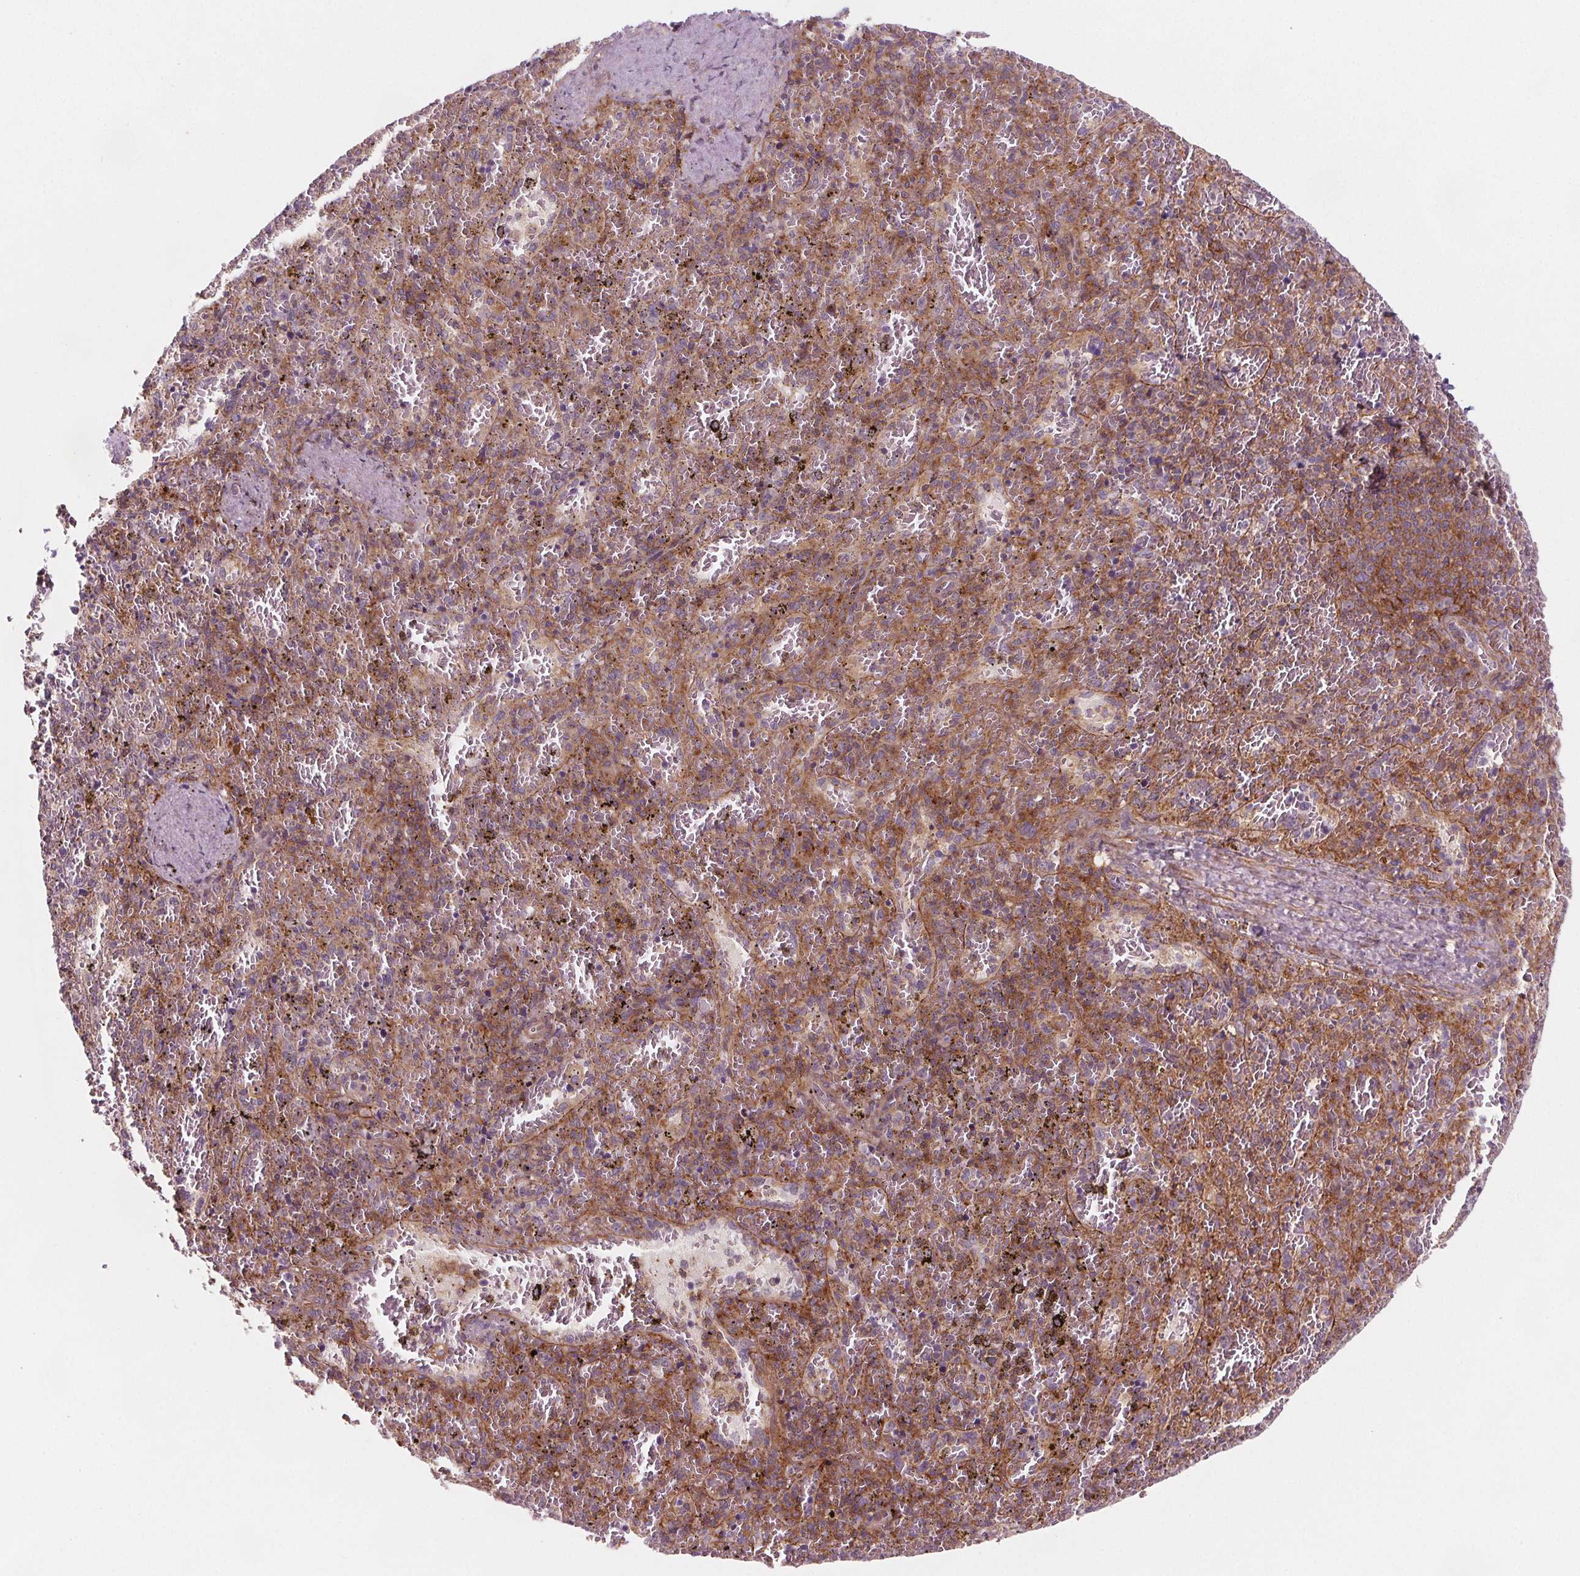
{"staining": {"intensity": "moderate", "quantity": "25%-75%", "location": "cytoplasmic/membranous"}, "tissue": "spleen", "cell_type": "Cells in red pulp", "image_type": "normal", "snomed": [{"axis": "morphology", "description": "Normal tissue, NOS"}, {"axis": "topography", "description": "Spleen"}], "caption": "Immunohistochemistry (IHC) staining of normal spleen, which displays medium levels of moderate cytoplasmic/membranous expression in about 25%-75% of cells in red pulp indicating moderate cytoplasmic/membranous protein staining. The staining was performed using DAB (3,3'-diaminobenzidine) (brown) for protein detection and nuclei were counterstained in hematoxylin (blue).", "gene": "ADAM33", "patient": {"sex": "female", "age": 50}}